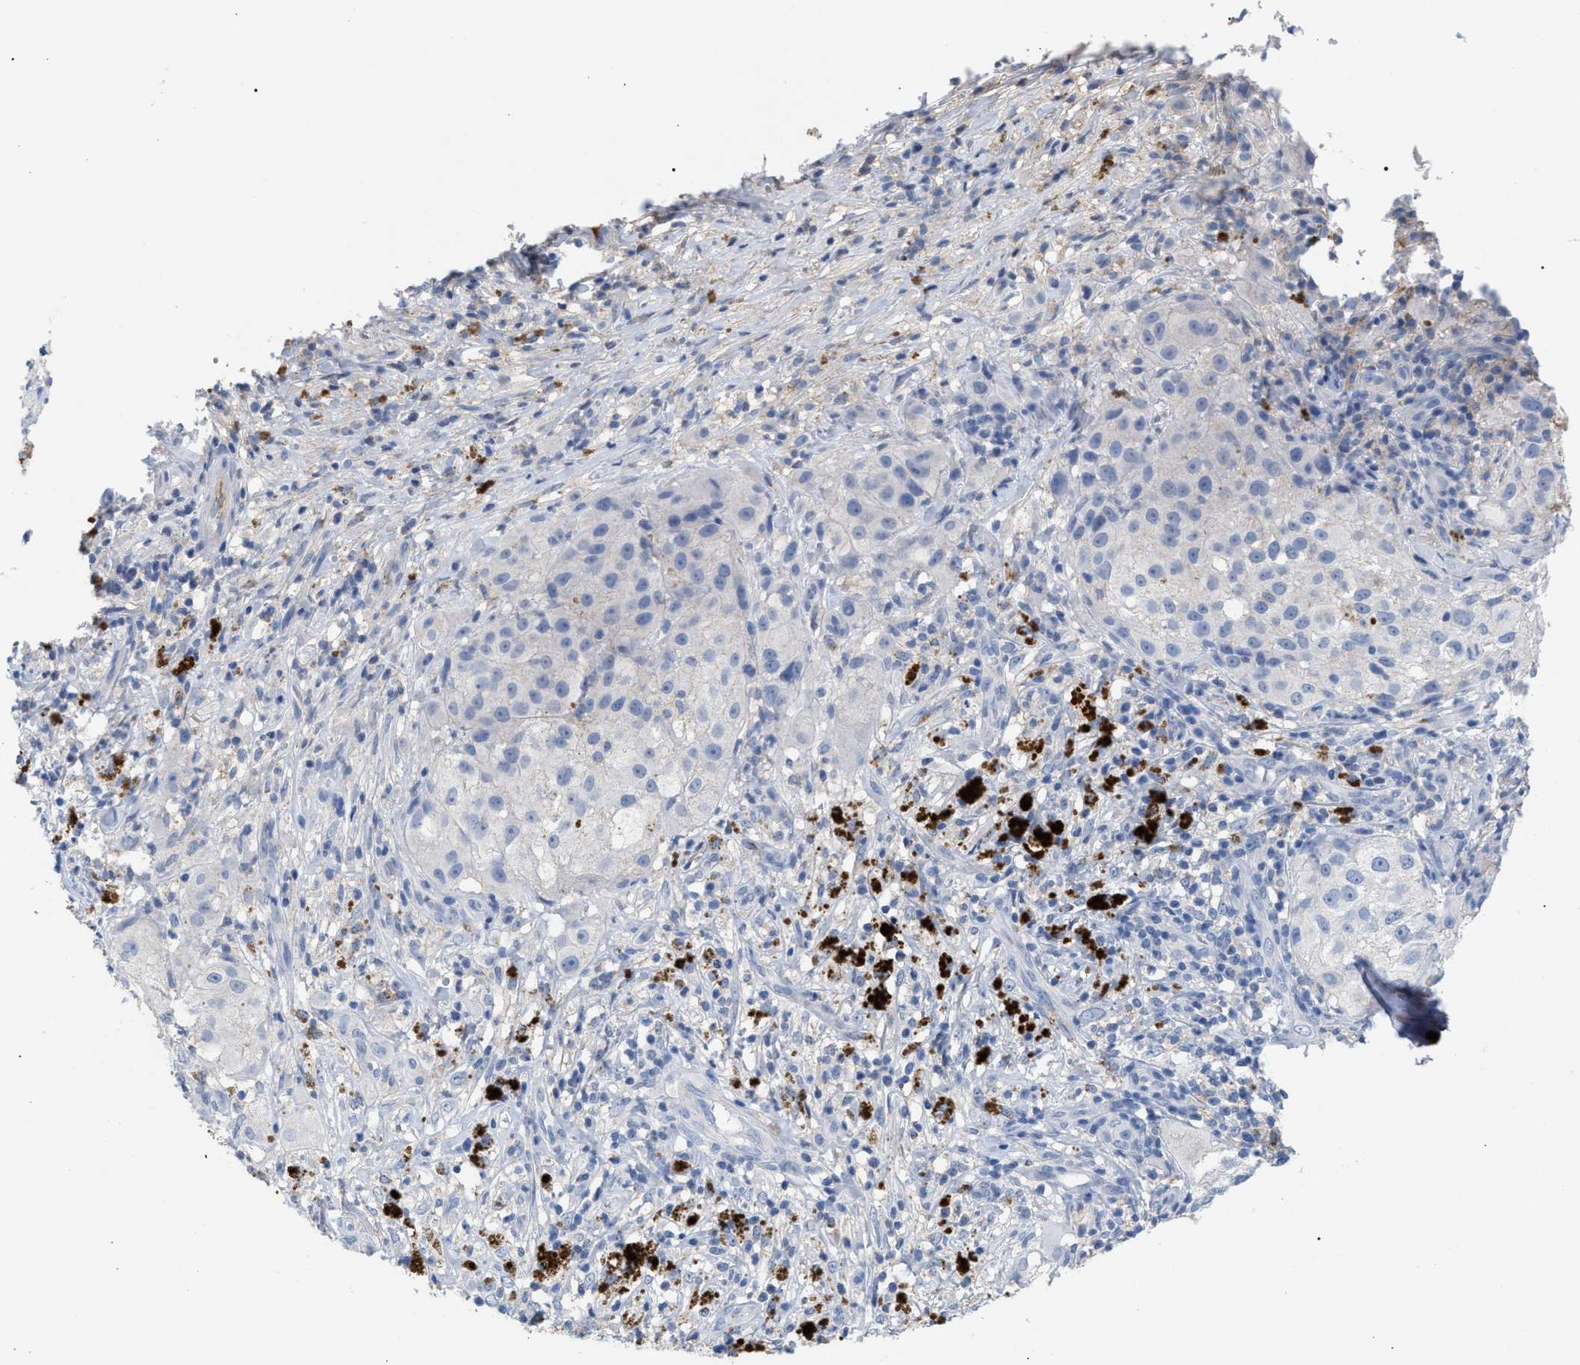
{"staining": {"intensity": "negative", "quantity": "none", "location": "none"}, "tissue": "melanoma", "cell_type": "Tumor cells", "image_type": "cancer", "snomed": [{"axis": "morphology", "description": "Necrosis, NOS"}, {"axis": "morphology", "description": "Malignant melanoma, NOS"}, {"axis": "topography", "description": "Skin"}], "caption": "An image of human melanoma is negative for staining in tumor cells. (Brightfield microscopy of DAB immunohistochemistry at high magnification).", "gene": "APOH", "patient": {"sex": "female", "age": 87}}